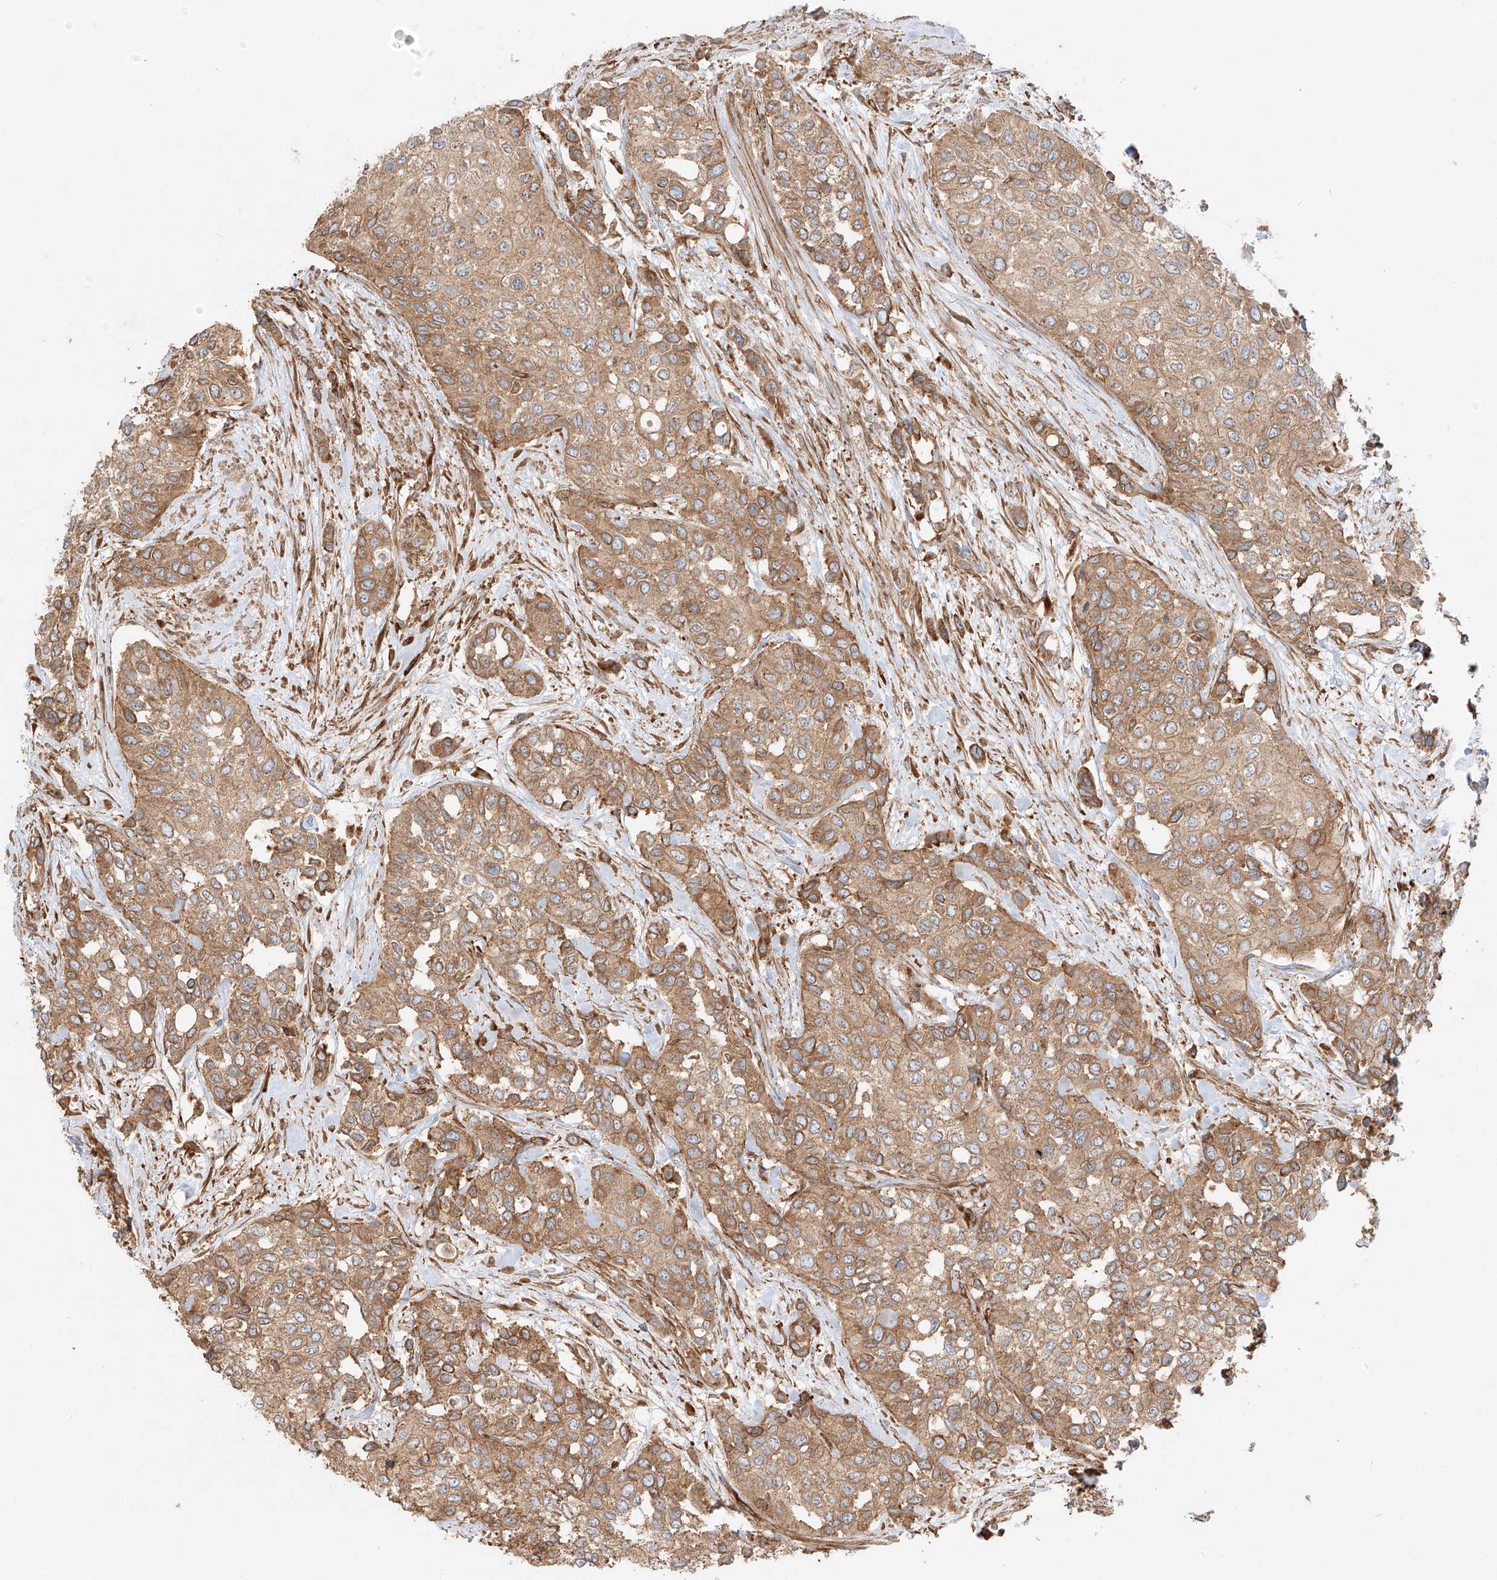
{"staining": {"intensity": "moderate", "quantity": ">75%", "location": "cytoplasmic/membranous"}, "tissue": "urothelial cancer", "cell_type": "Tumor cells", "image_type": "cancer", "snomed": [{"axis": "morphology", "description": "Normal tissue, NOS"}, {"axis": "morphology", "description": "Urothelial carcinoma, High grade"}, {"axis": "topography", "description": "Vascular tissue"}, {"axis": "topography", "description": "Urinary bladder"}], "caption": "Urothelial cancer stained with a protein marker displays moderate staining in tumor cells.", "gene": "SNX9", "patient": {"sex": "female", "age": 56}}